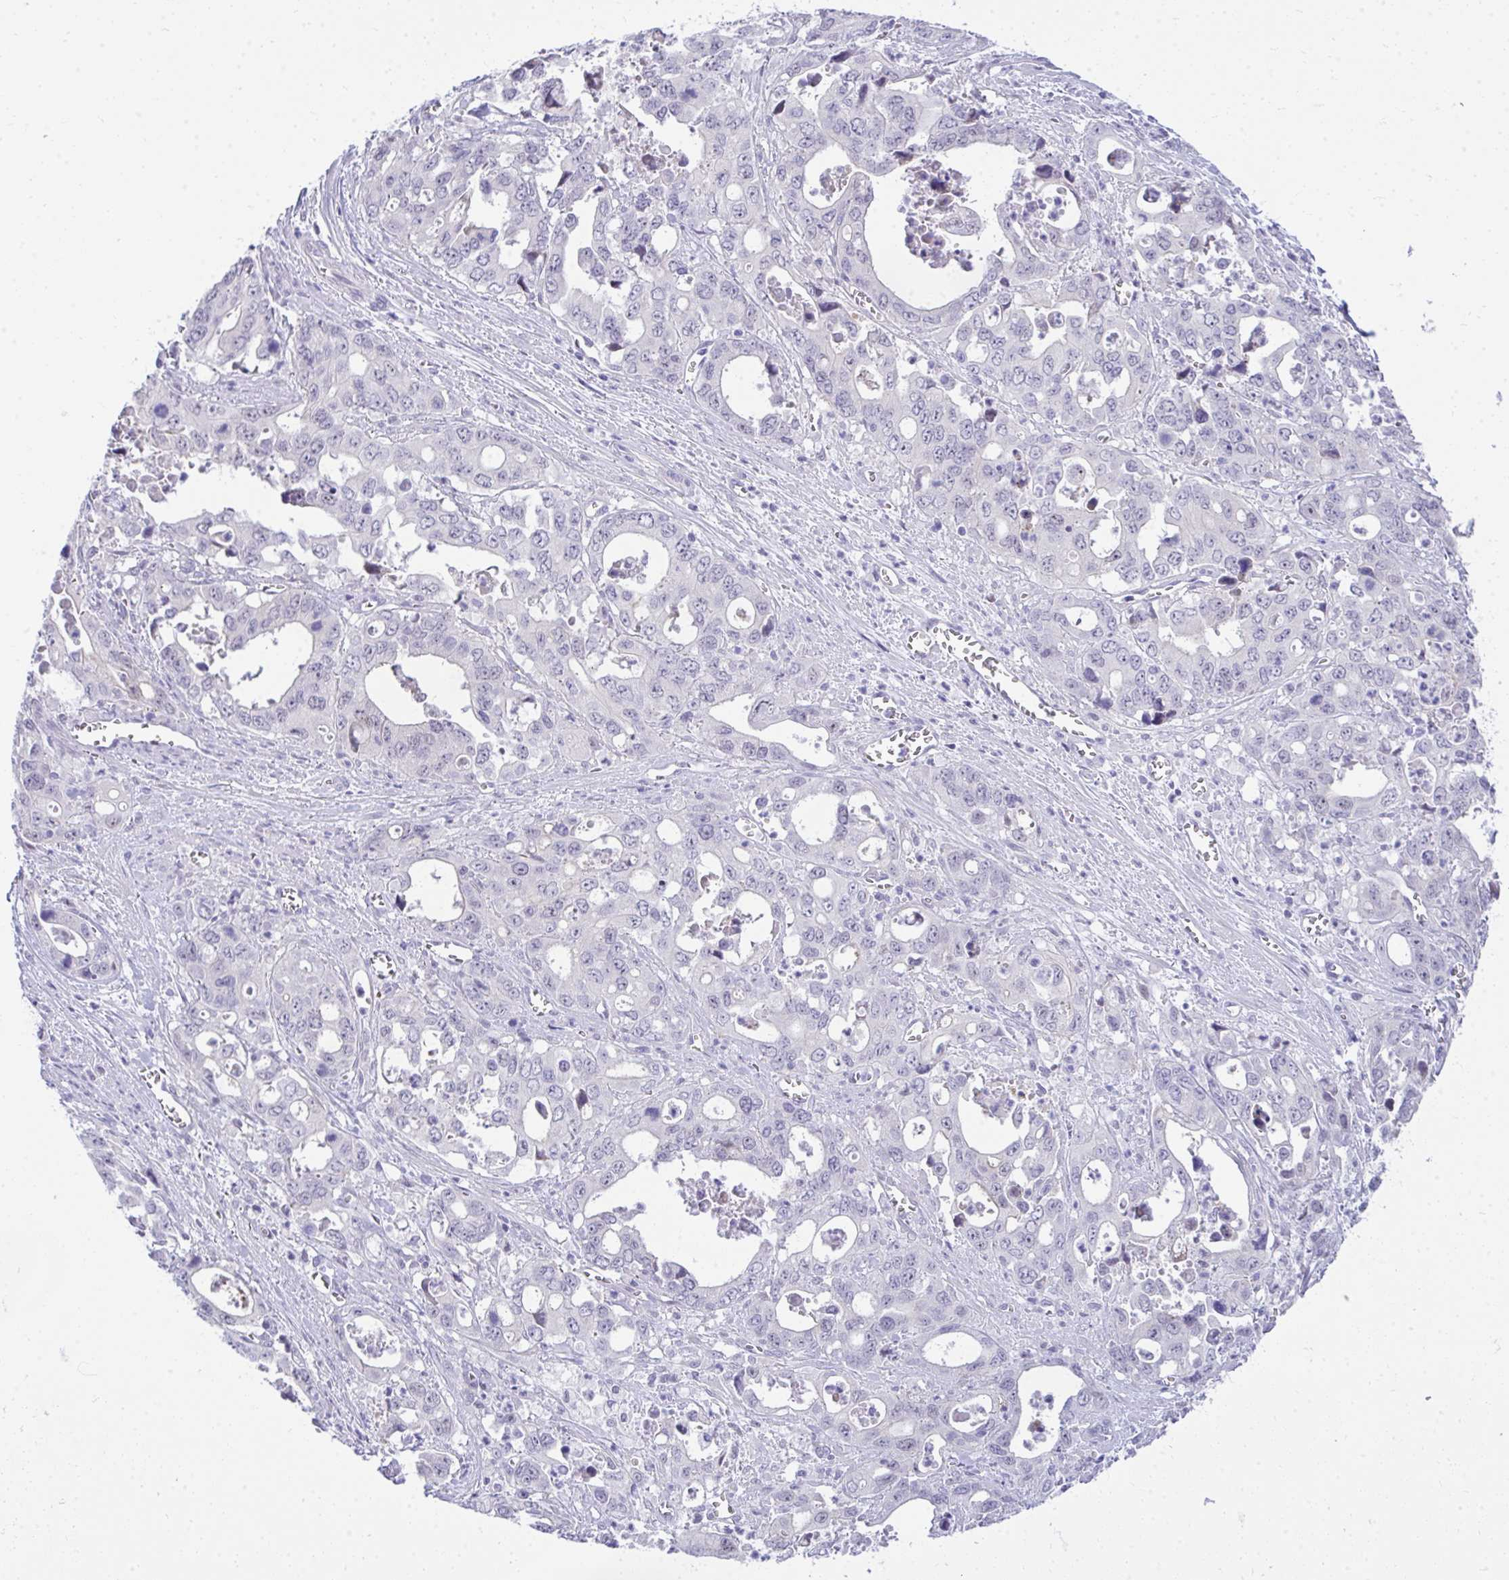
{"staining": {"intensity": "negative", "quantity": "none", "location": "none"}, "tissue": "stomach cancer", "cell_type": "Tumor cells", "image_type": "cancer", "snomed": [{"axis": "morphology", "description": "Adenocarcinoma, NOS"}, {"axis": "topography", "description": "Stomach, upper"}], "caption": "The photomicrograph reveals no staining of tumor cells in adenocarcinoma (stomach).", "gene": "EID3", "patient": {"sex": "male", "age": 74}}